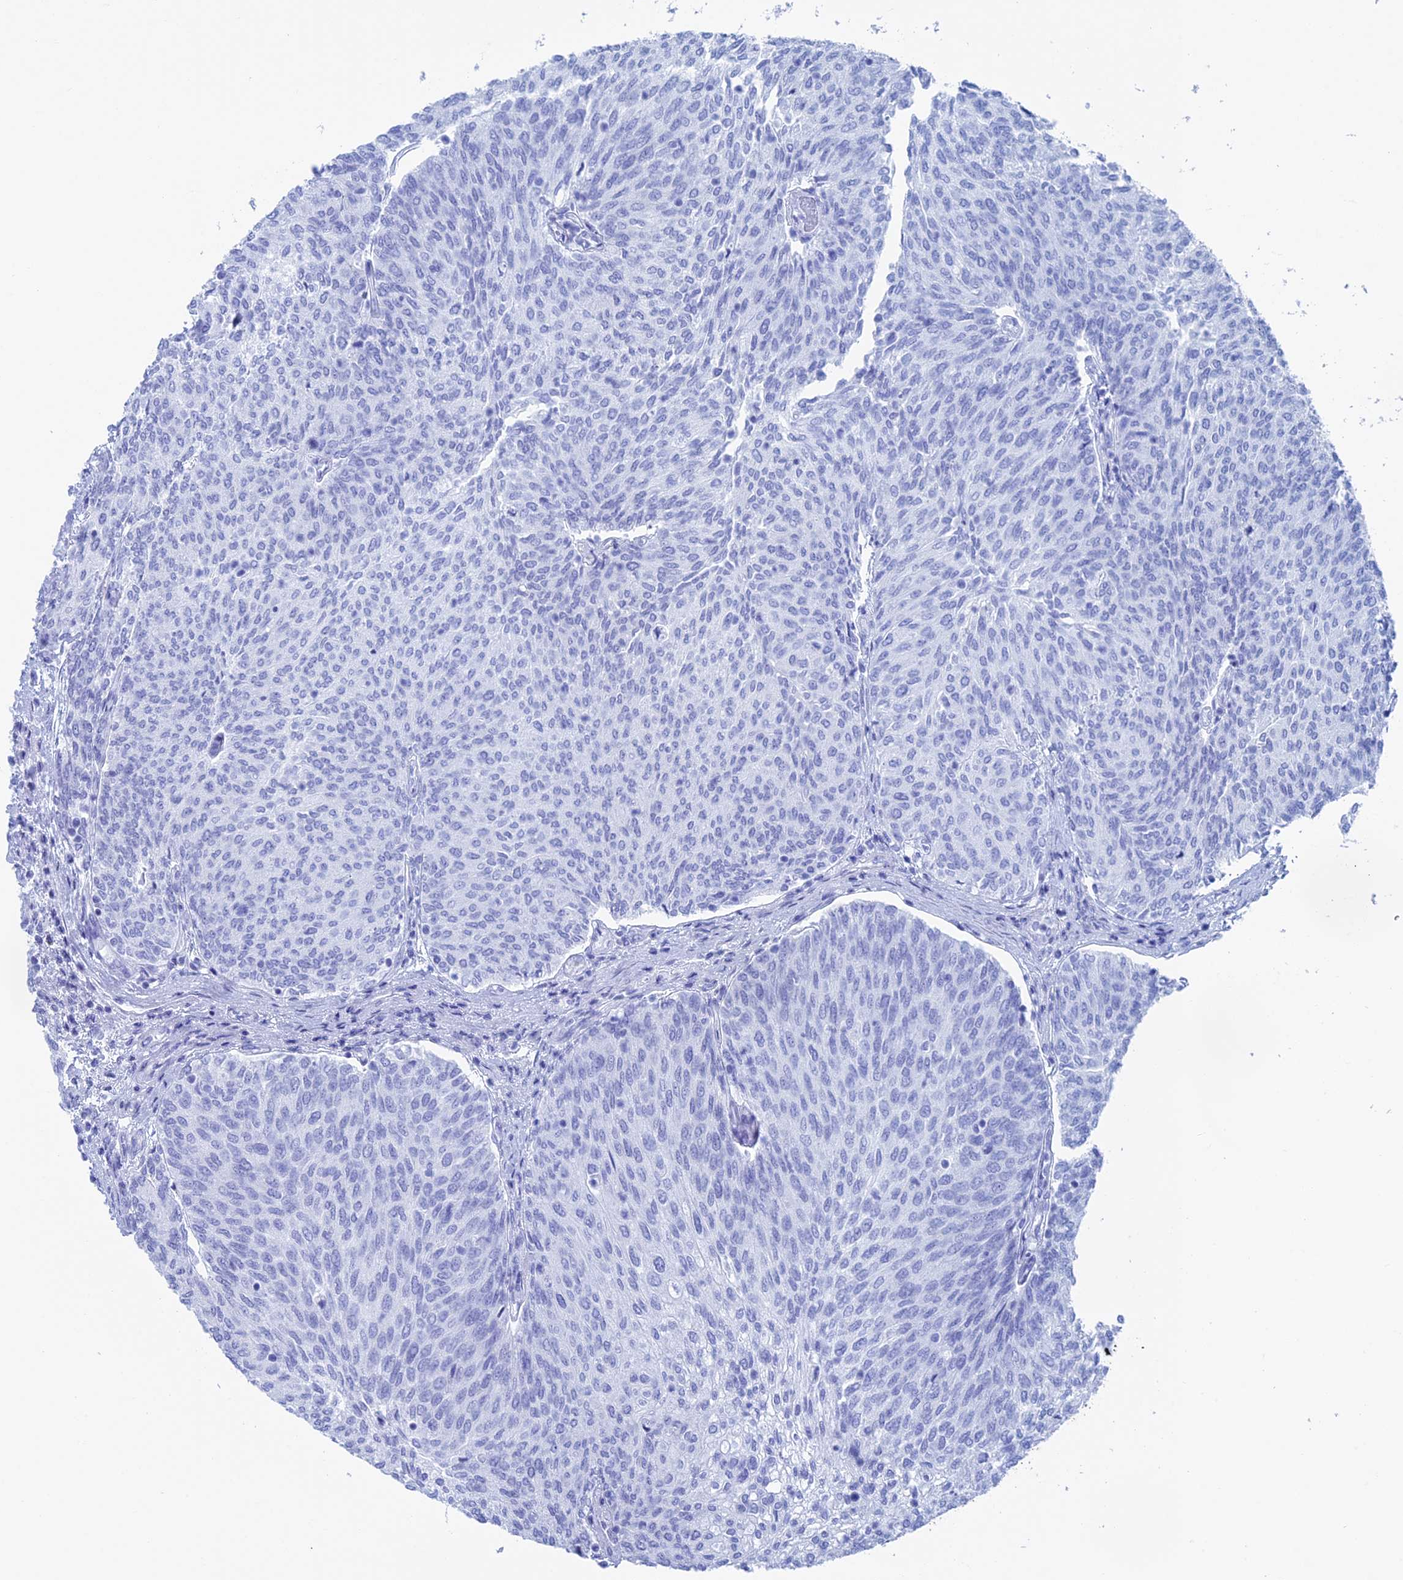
{"staining": {"intensity": "negative", "quantity": "none", "location": "none"}, "tissue": "urothelial cancer", "cell_type": "Tumor cells", "image_type": "cancer", "snomed": [{"axis": "morphology", "description": "Urothelial carcinoma, High grade"}, {"axis": "topography", "description": "Urinary bladder"}], "caption": "This image is of urothelial cancer stained with immunohistochemistry to label a protein in brown with the nuclei are counter-stained blue. There is no expression in tumor cells.", "gene": "TBC1D30", "patient": {"sex": "female", "age": 79}}